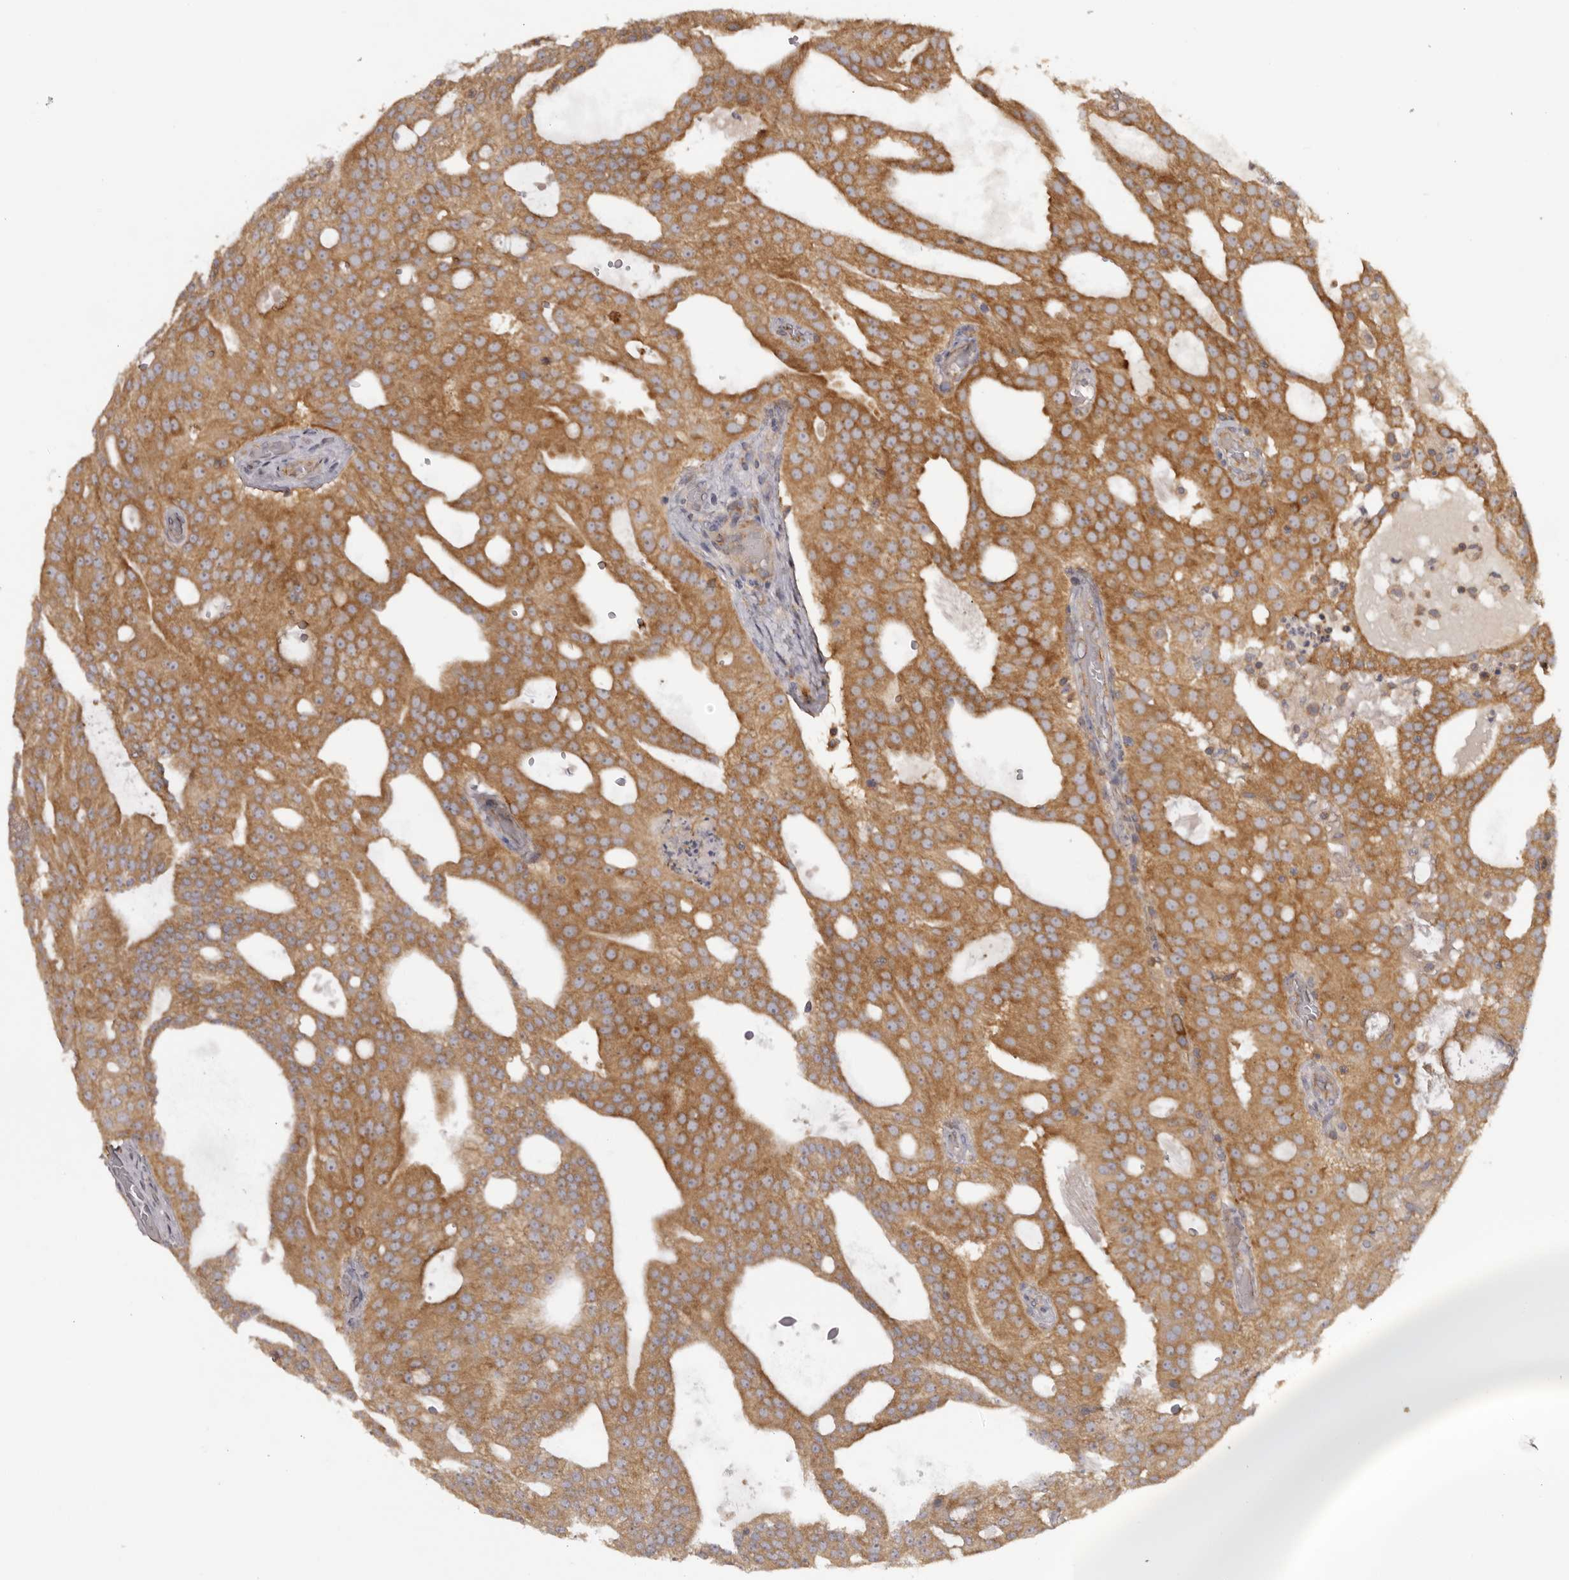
{"staining": {"intensity": "strong", "quantity": ">75%", "location": "cytoplasmic/membranous"}, "tissue": "prostate cancer", "cell_type": "Tumor cells", "image_type": "cancer", "snomed": [{"axis": "morphology", "description": "Adenocarcinoma, Medium grade"}, {"axis": "topography", "description": "Prostate"}], "caption": "This is an image of immunohistochemistry staining of prostate medium-grade adenocarcinoma, which shows strong positivity in the cytoplasmic/membranous of tumor cells.", "gene": "EEF1E1", "patient": {"sex": "male", "age": 88}}